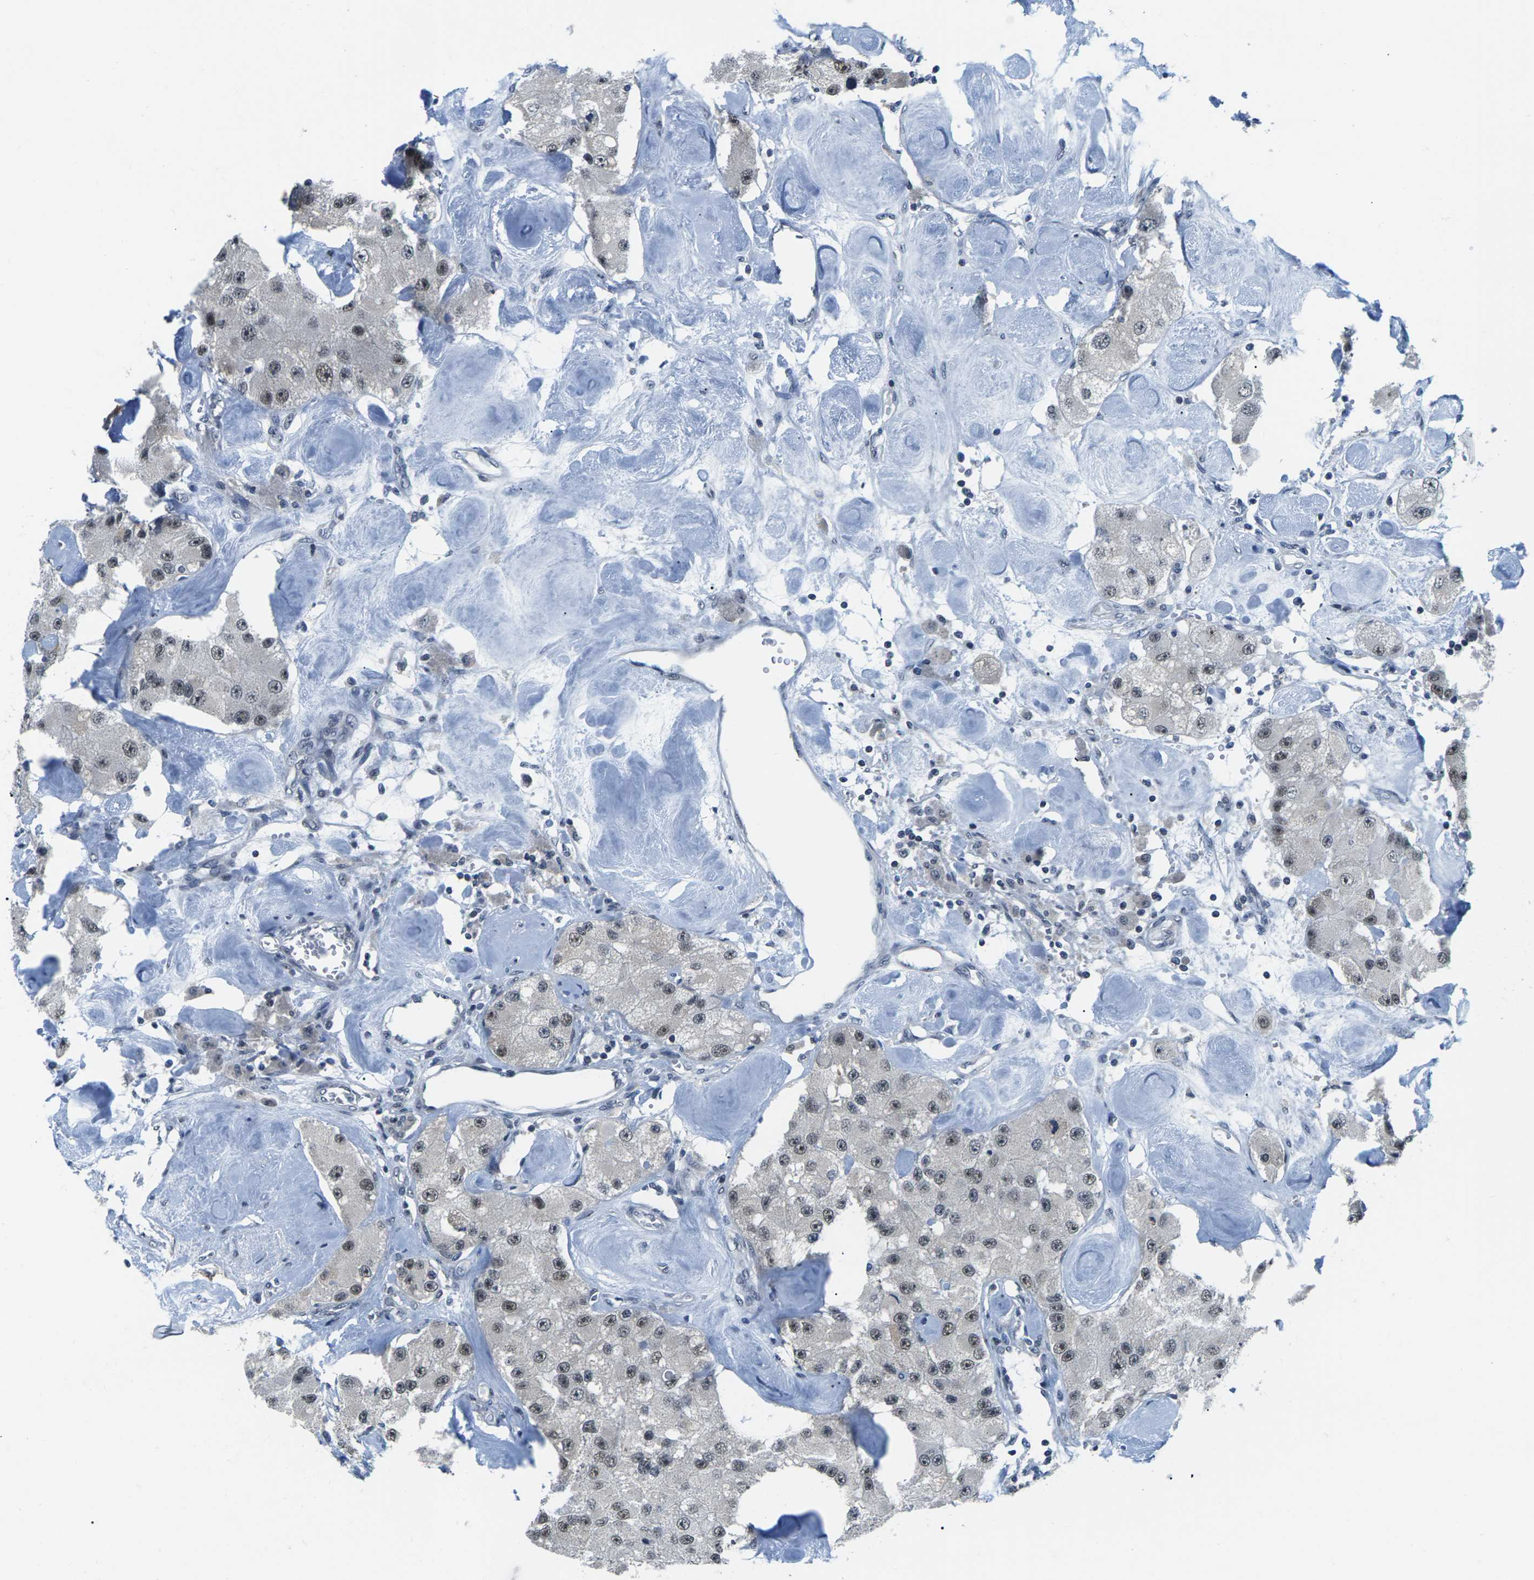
{"staining": {"intensity": "weak", "quantity": "25%-75%", "location": "nuclear"}, "tissue": "carcinoid", "cell_type": "Tumor cells", "image_type": "cancer", "snomed": [{"axis": "morphology", "description": "Carcinoid, malignant, NOS"}, {"axis": "topography", "description": "Pancreas"}], "caption": "Human carcinoid stained with a protein marker demonstrates weak staining in tumor cells.", "gene": "NSRP1", "patient": {"sex": "male", "age": 41}}